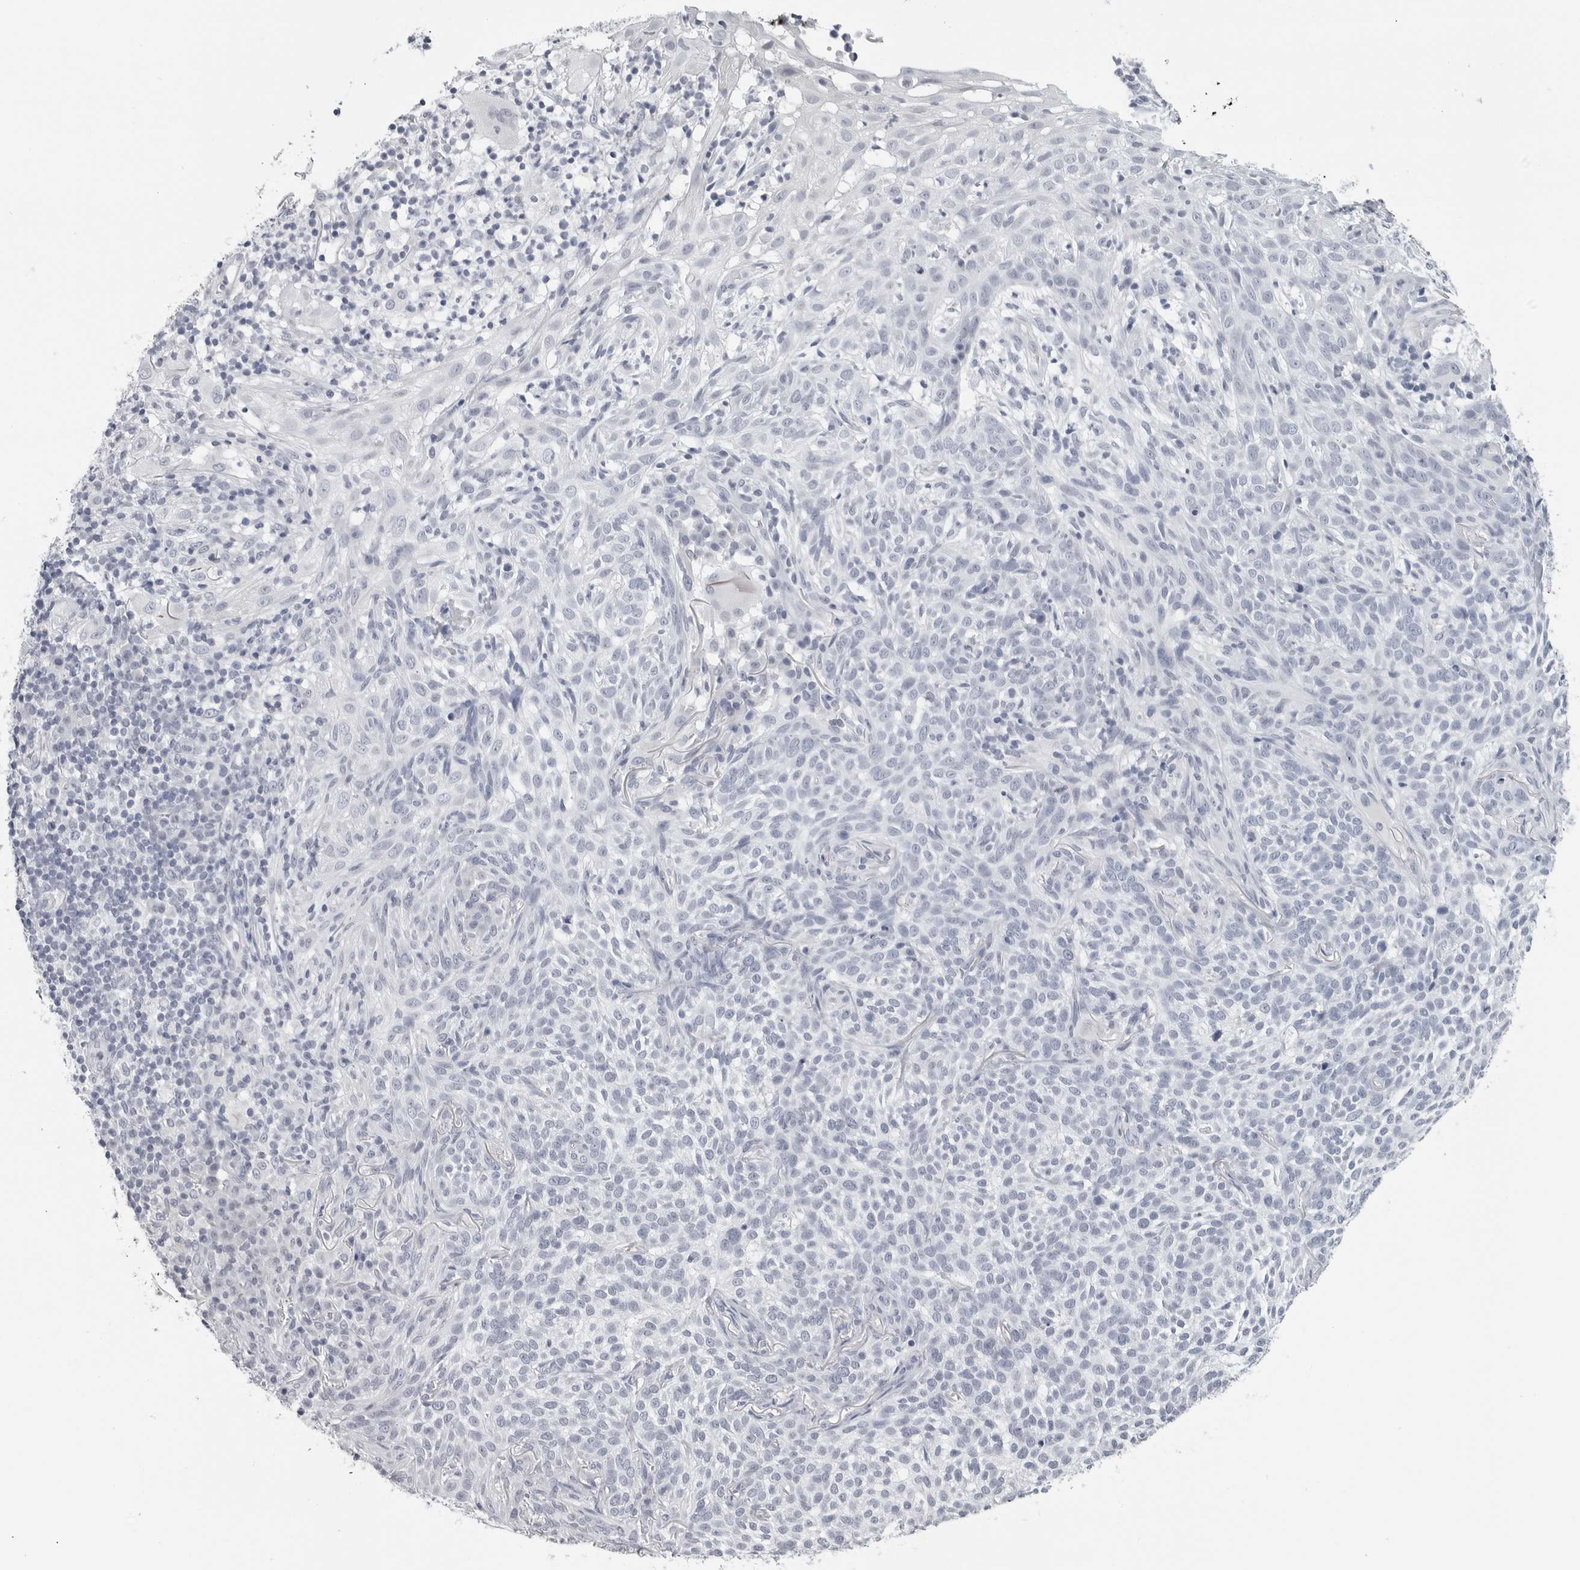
{"staining": {"intensity": "negative", "quantity": "none", "location": "none"}, "tissue": "skin cancer", "cell_type": "Tumor cells", "image_type": "cancer", "snomed": [{"axis": "morphology", "description": "Basal cell carcinoma"}, {"axis": "topography", "description": "Skin"}], "caption": "Immunohistochemistry micrograph of human skin cancer stained for a protein (brown), which shows no positivity in tumor cells.", "gene": "PGA3", "patient": {"sex": "female", "age": 64}}